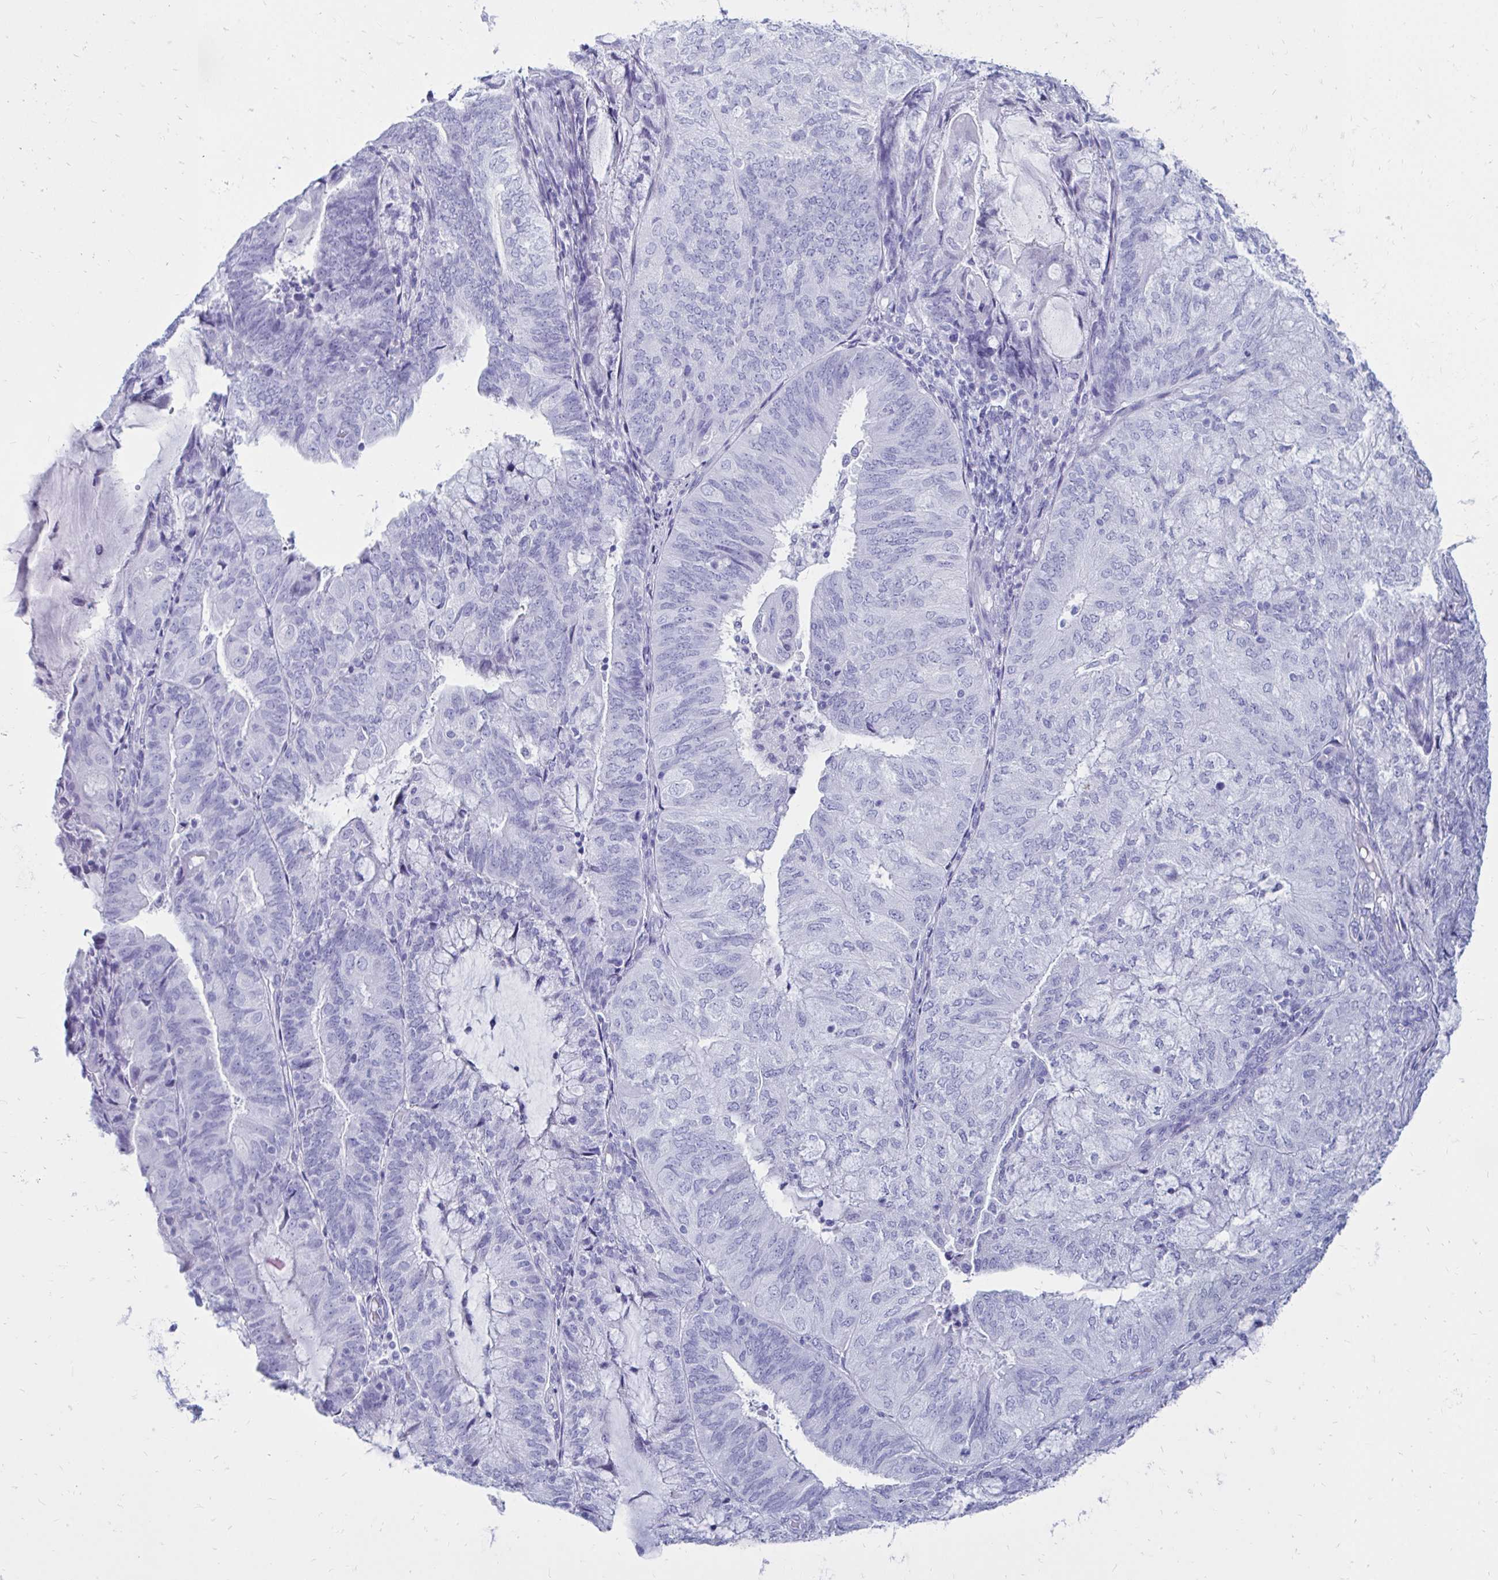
{"staining": {"intensity": "negative", "quantity": "none", "location": "none"}, "tissue": "endometrial cancer", "cell_type": "Tumor cells", "image_type": "cancer", "snomed": [{"axis": "morphology", "description": "Adenocarcinoma, NOS"}, {"axis": "topography", "description": "Endometrium"}], "caption": "Immunohistochemistry image of human endometrial cancer (adenocarcinoma) stained for a protein (brown), which shows no positivity in tumor cells. Nuclei are stained in blue.", "gene": "OR10R2", "patient": {"sex": "female", "age": 81}}